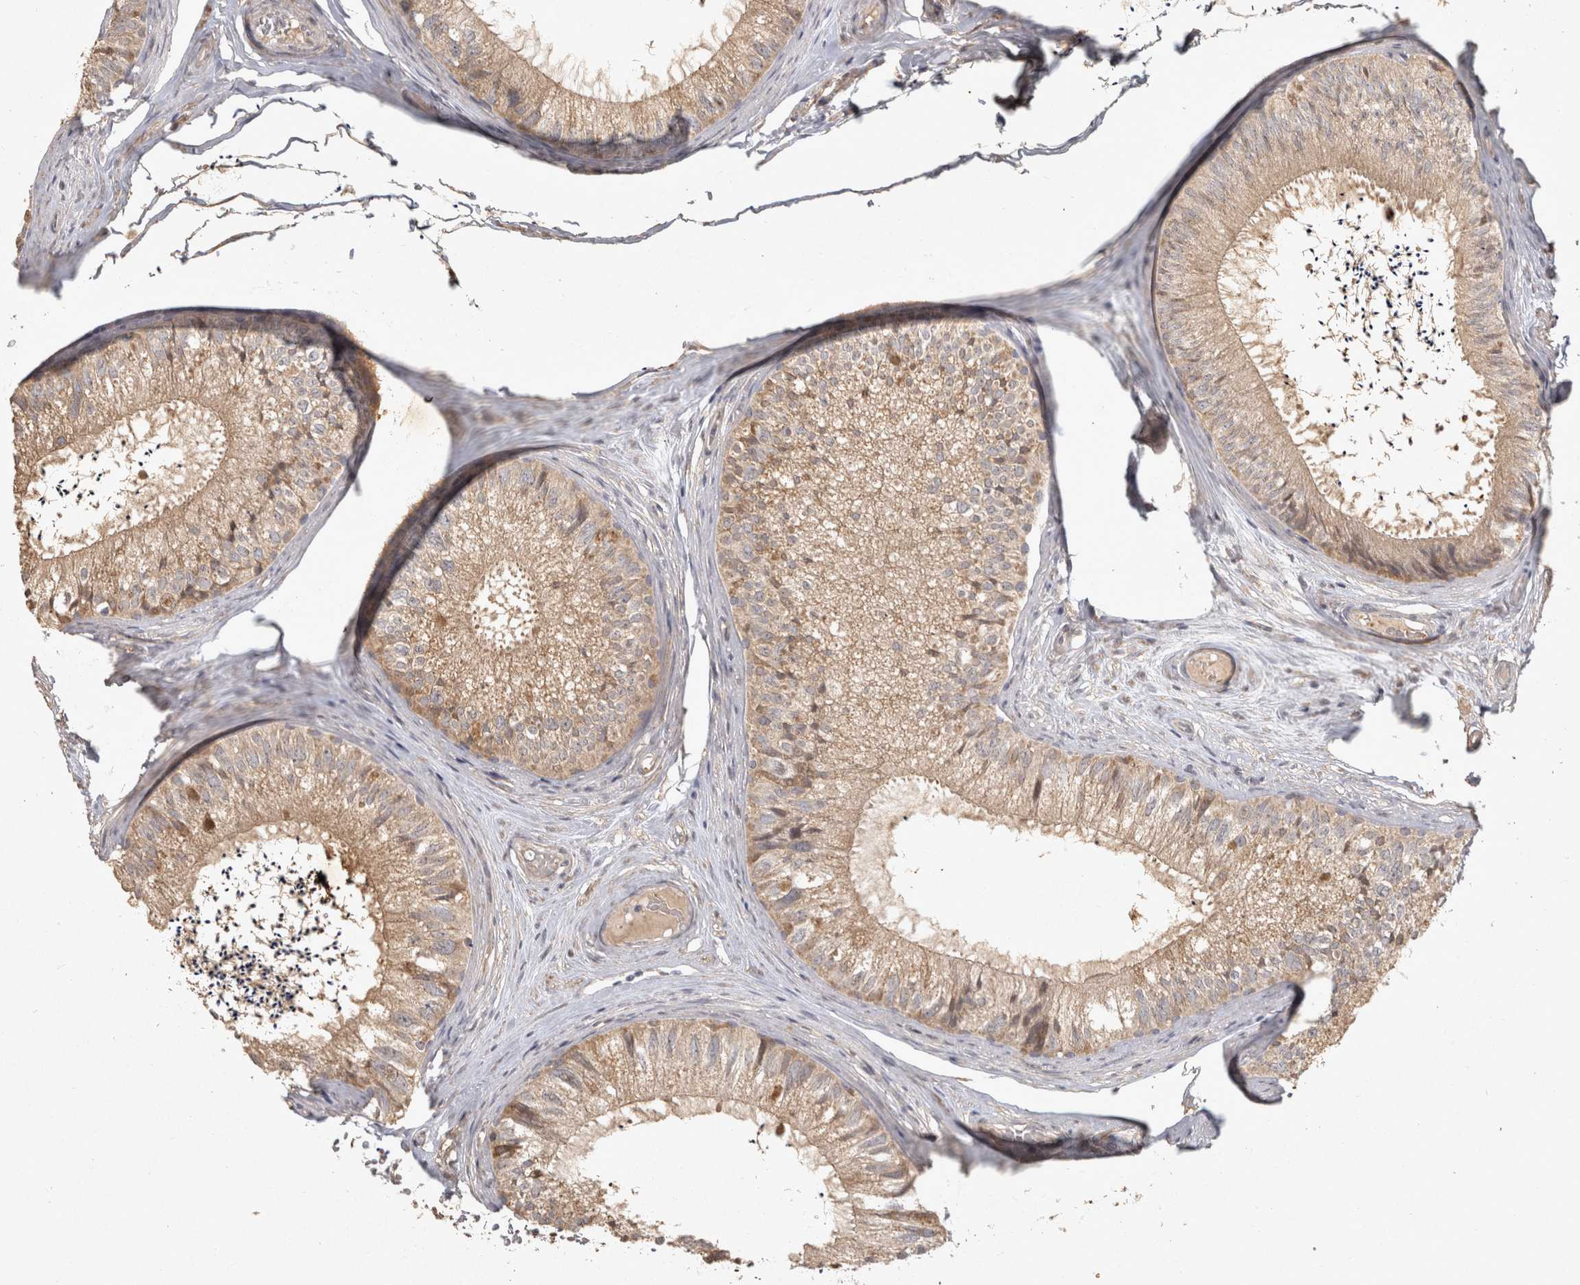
{"staining": {"intensity": "weak", "quantity": ">75%", "location": "cytoplasmic/membranous"}, "tissue": "epididymis", "cell_type": "Glandular cells", "image_type": "normal", "snomed": [{"axis": "morphology", "description": "Normal tissue, NOS"}, {"axis": "topography", "description": "Epididymis"}], "caption": "Immunohistochemistry (DAB) staining of normal human epididymis demonstrates weak cytoplasmic/membranous protein positivity in about >75% of glandular cells. The staining was performed using DAB (3,3'-diaminobenzidine) to visualize the protein expression in brown, while the nuclei were stained in blue with hematoxylin (Magnification: 20x).", "gene": "OSTN", "patient": {"sex": "male", "age": 79}}